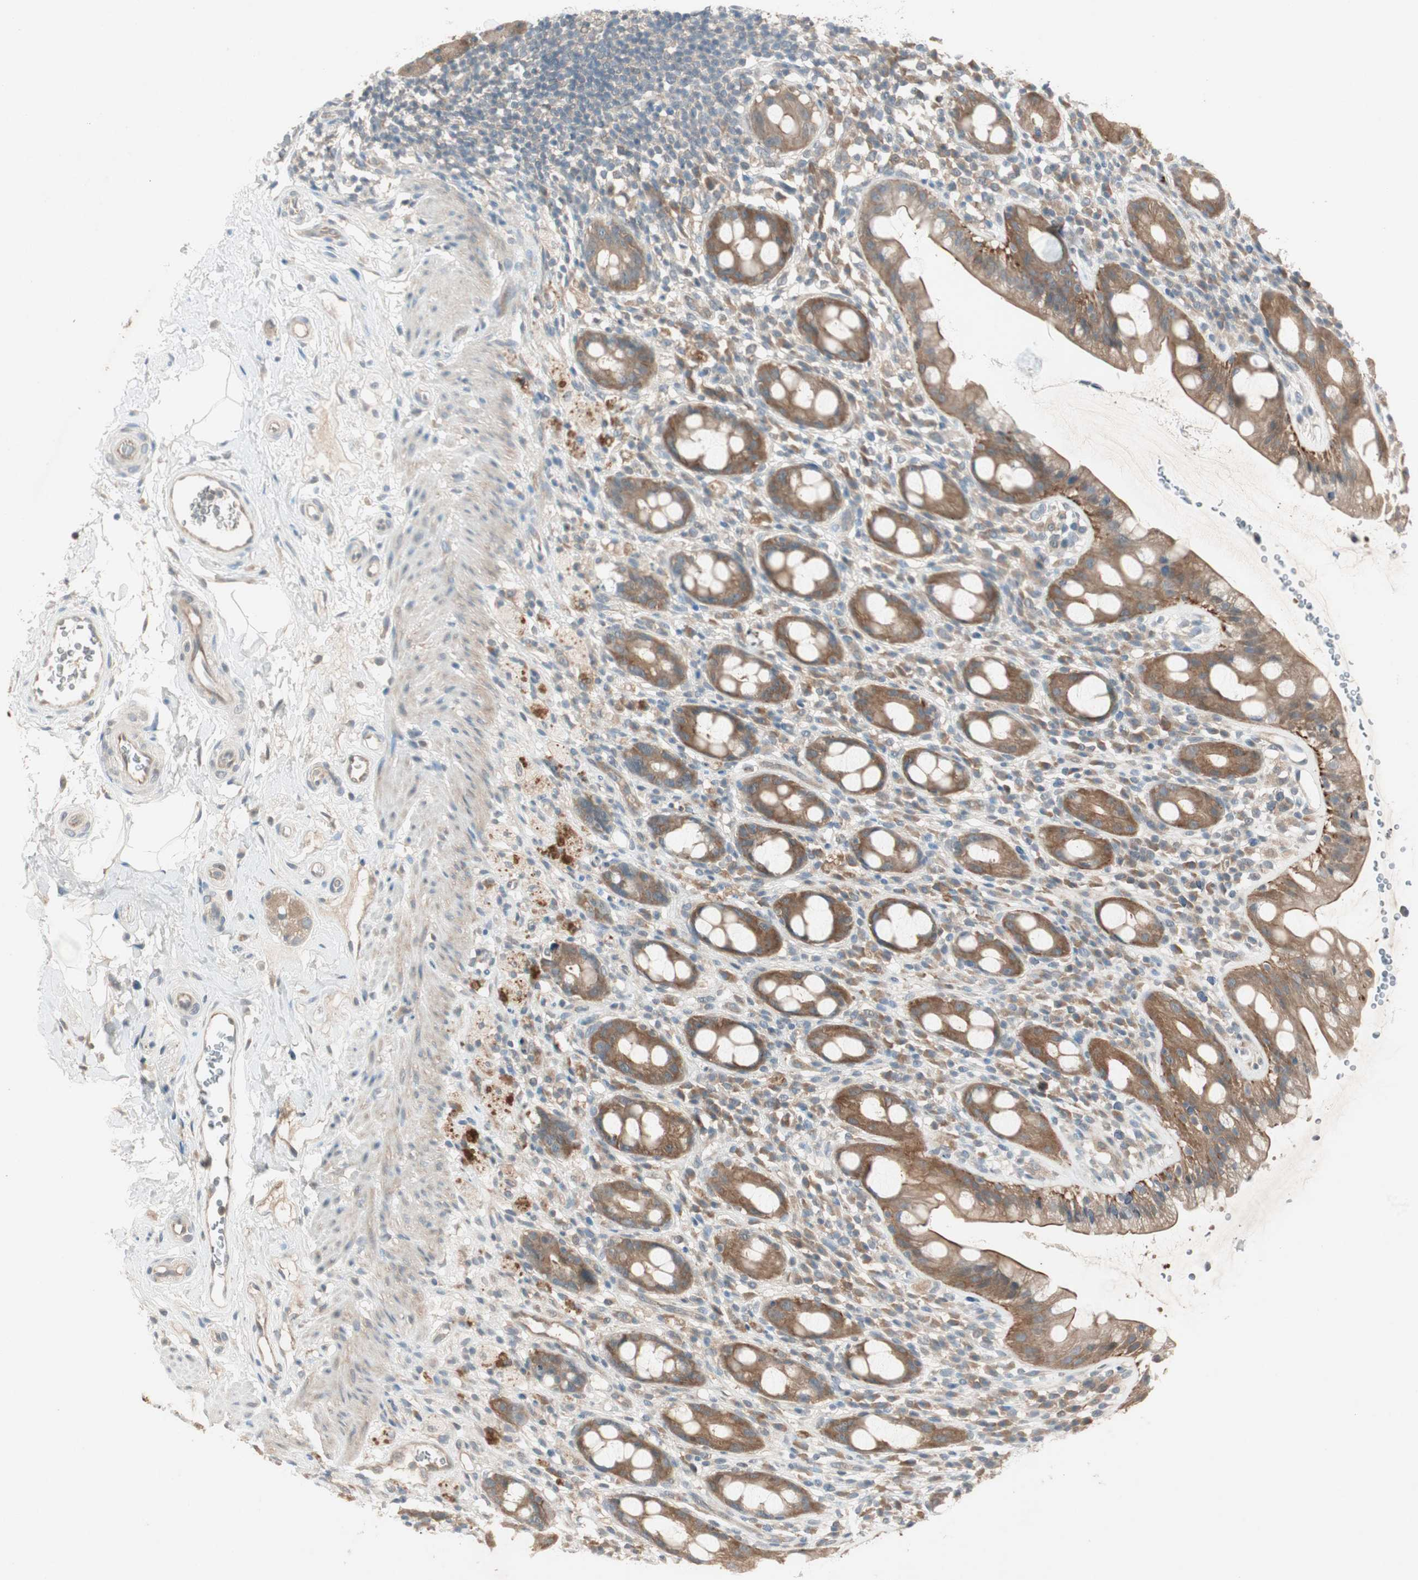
{"staining": {"intensity": "moderate", "quantity": ">75%", "location": "cytoplasmic/membranous"}, "tissue": "rectum", "cell_type": "Glandular cells", "image_type": "normal", "snomed": [{"axis": "morphology", "description": "Normal tissue, NOS"}, {"axis": "topography", "description": "Rectum"}], "caption": "This is an image of IHC staining of unremarkable rectum, which shows moderate expression in the cytoplasmic/membranous of glandular cells.", "gene": "NCLN", "patient": {"sex": "male", "age": 44}}